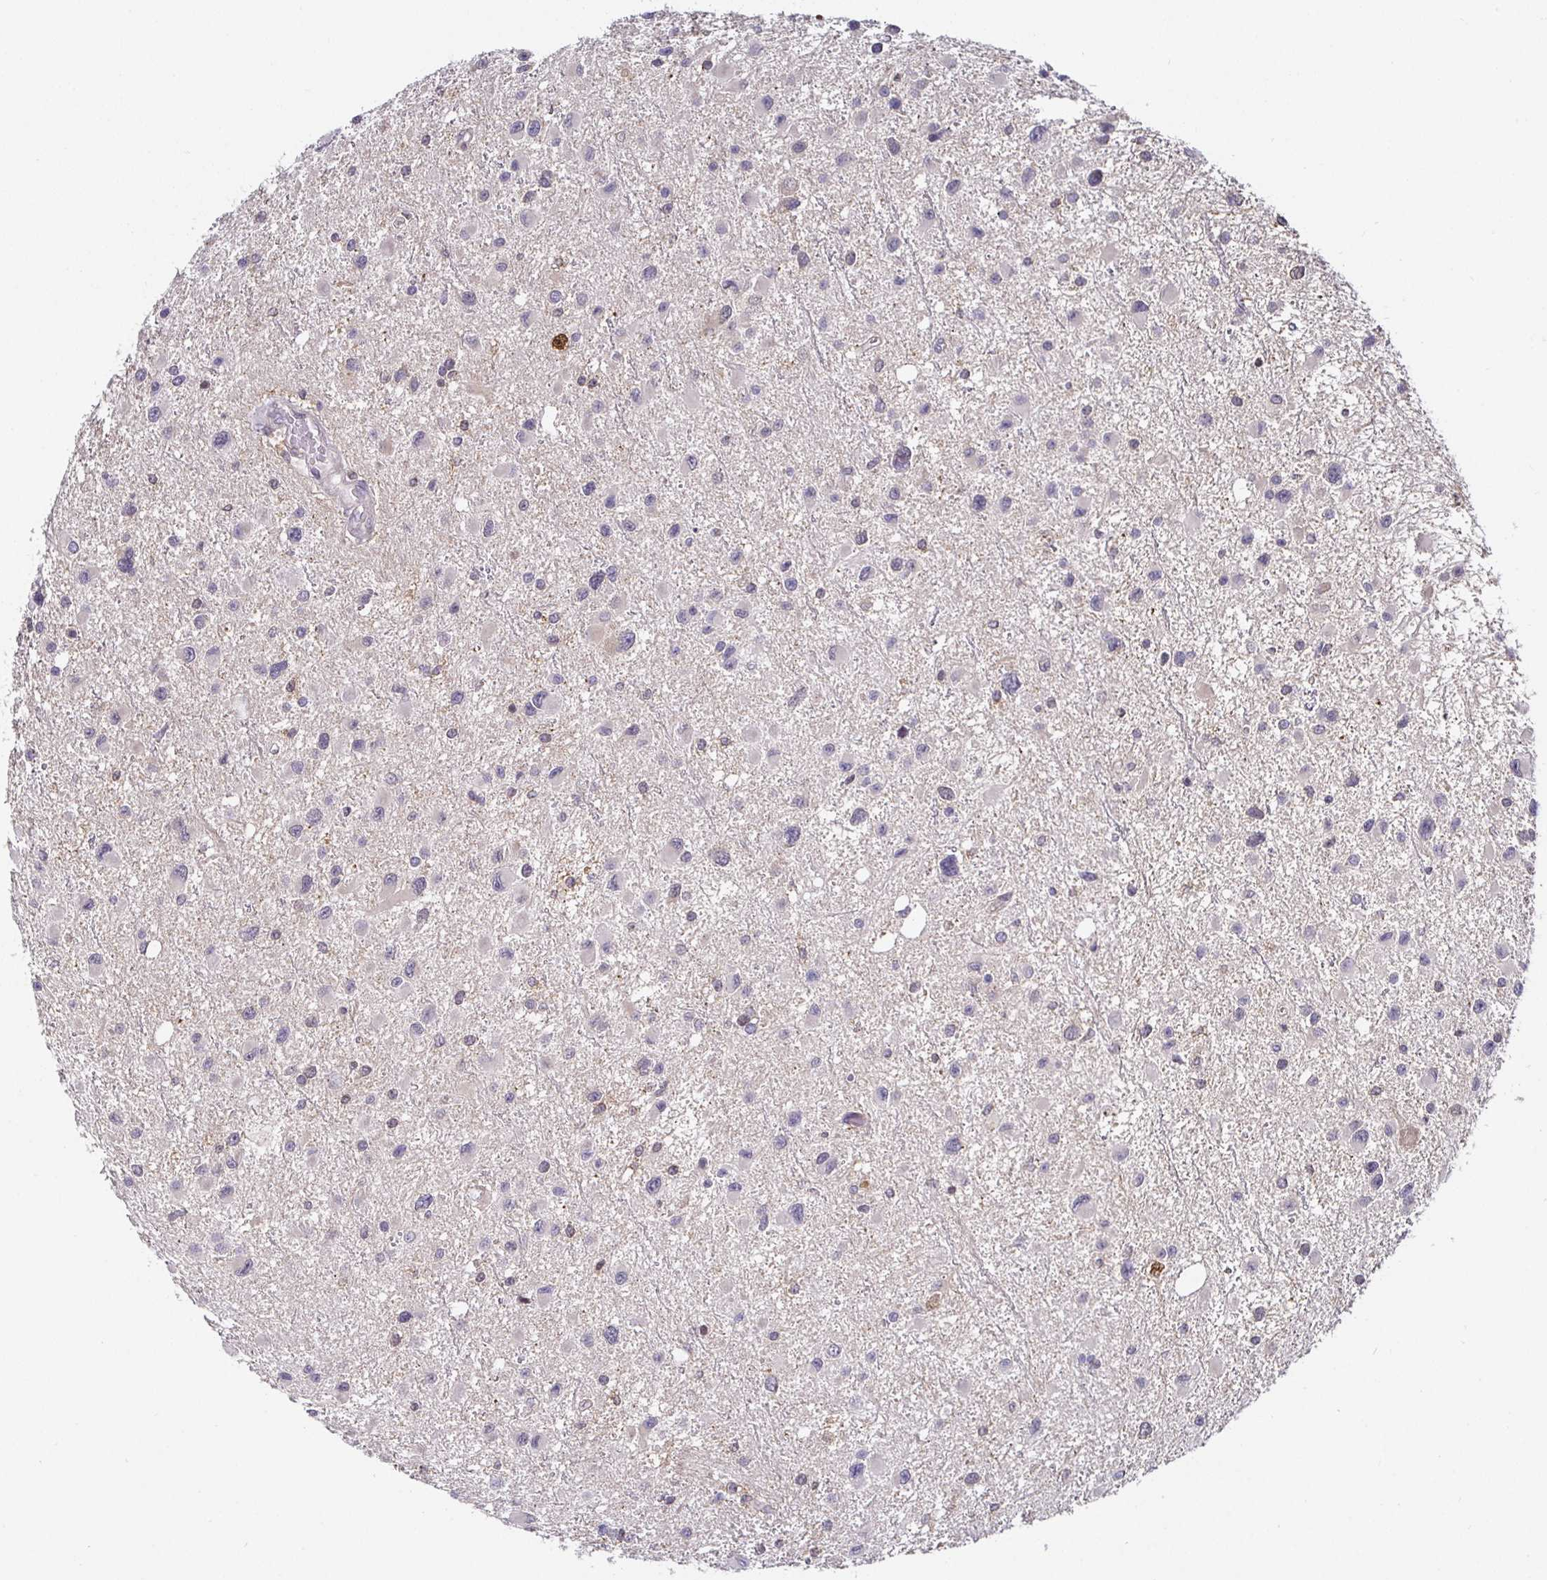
{"staining": {"intensity": "negative", "quantity": "none", "location": "none"}, "tissue": "glioma", "cell_type": "Tumor cells", "image_type": "cancer", "snomed": [{"axis": "morphology", "description": "Glioma, malignant, Low grade"}, {"axis": "topography", "description": "Brain"}], "caption": "Immunohistochemical staining of human glioma displays no significant expression in tumor cells.", "gene": "SATB1", "patient": {"sex": "female", "age": 32}}